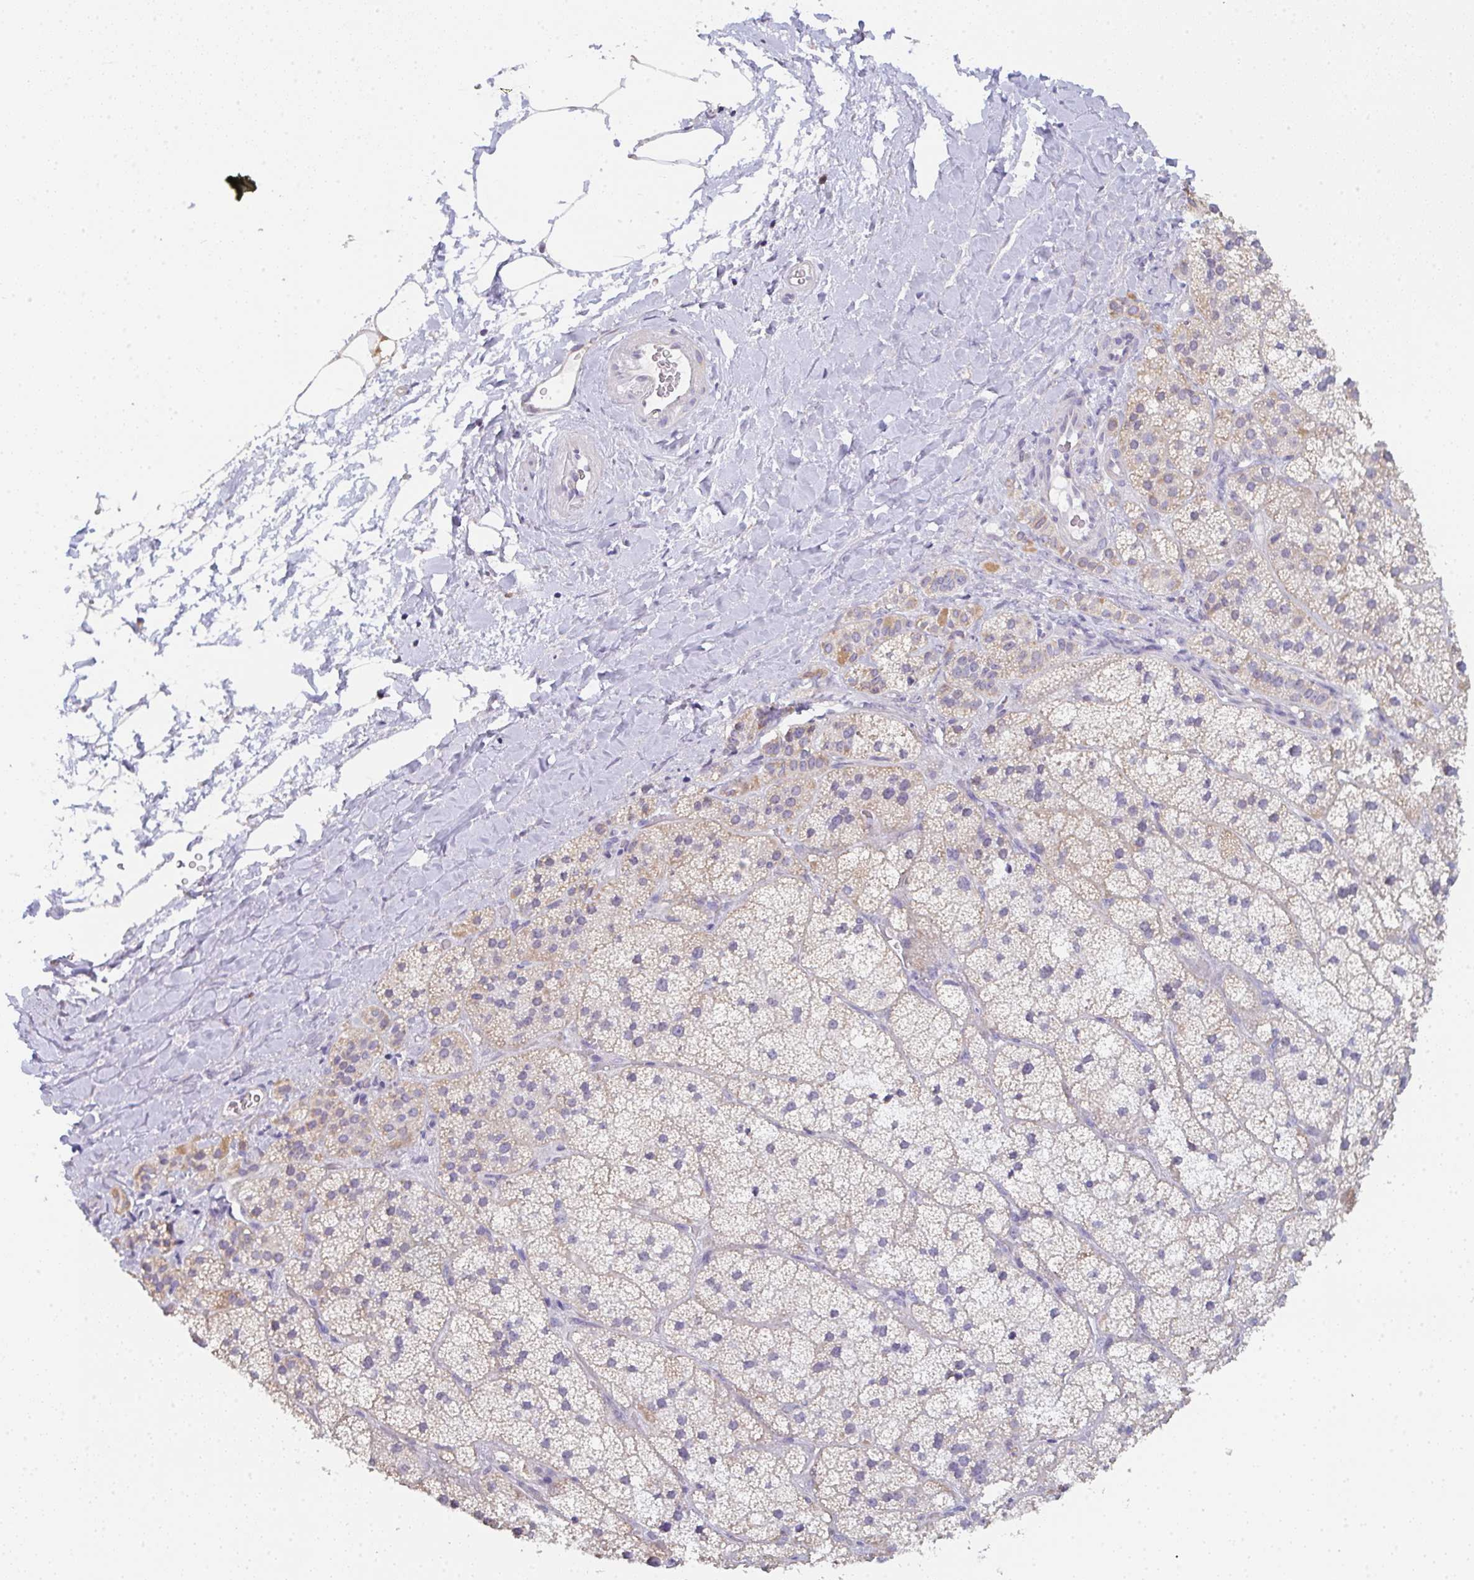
{"staining": {"intensity": "moderate", "quantity": "25%-75%", "location": "cytoplasmic/membranous"}, "tissue": "adrenal gland", "cell_type": "Glandular cells", "image_type": "normal", "snomed": [{"axis": "morphology", "description": "Normal tissue, NOS"}, {"axis": "topography", "description": "Adrenal gland"}], "caption": "Immunohistochemical staining of benign adrenal gland displays medium levels of moderate cytoplasmic/membranous positivity in about 25%-75% of glandular cells. (DAB IHC, brown staining for protein, blue staining for nuclei).", "gene": "CACNA1S", "patient": {"sex": "male", "age": 57}}